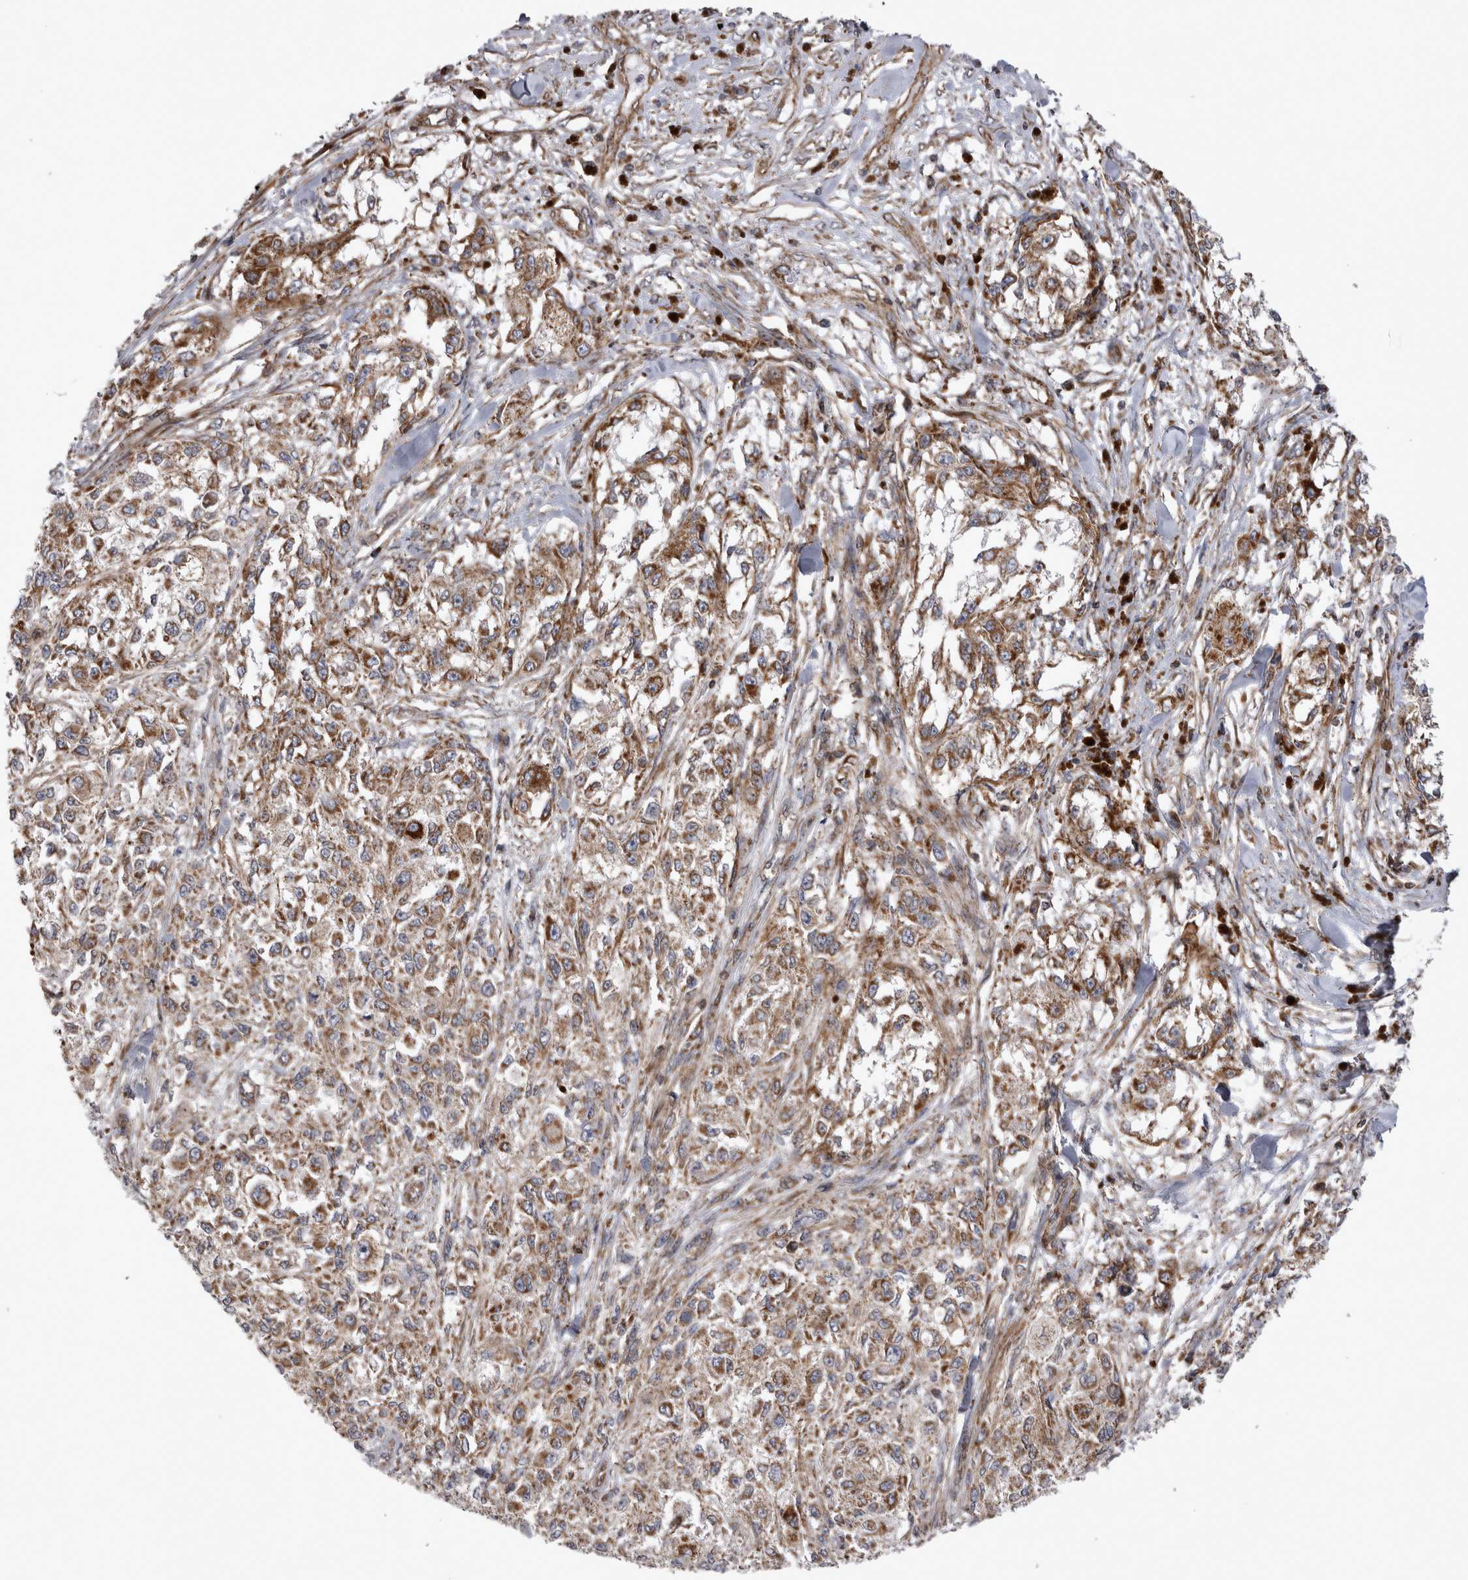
{"staining": {"intensity": "moderate", "quantity": ">75%", "location": "cytoplasmic/membranous"}, "tissue": "melanoma", "cell_type": "Tumor cells", "image_type": "cancer", "snomed": [{"axis": "morphology", "description": "Necrosis, NOS"}, {"axis": "morphology", "description": "Malignant melanoma, NOS"}, {"axis": "topography", "description": "Skin"}], "caption": "Human melanoma stained with a brown dye exhibits moderate cytoplasmic/membranous positive staining in about >75% of tumor cells.", "gene": "TSPOAP1", "patient": {"sex": "female", "age": 87}}